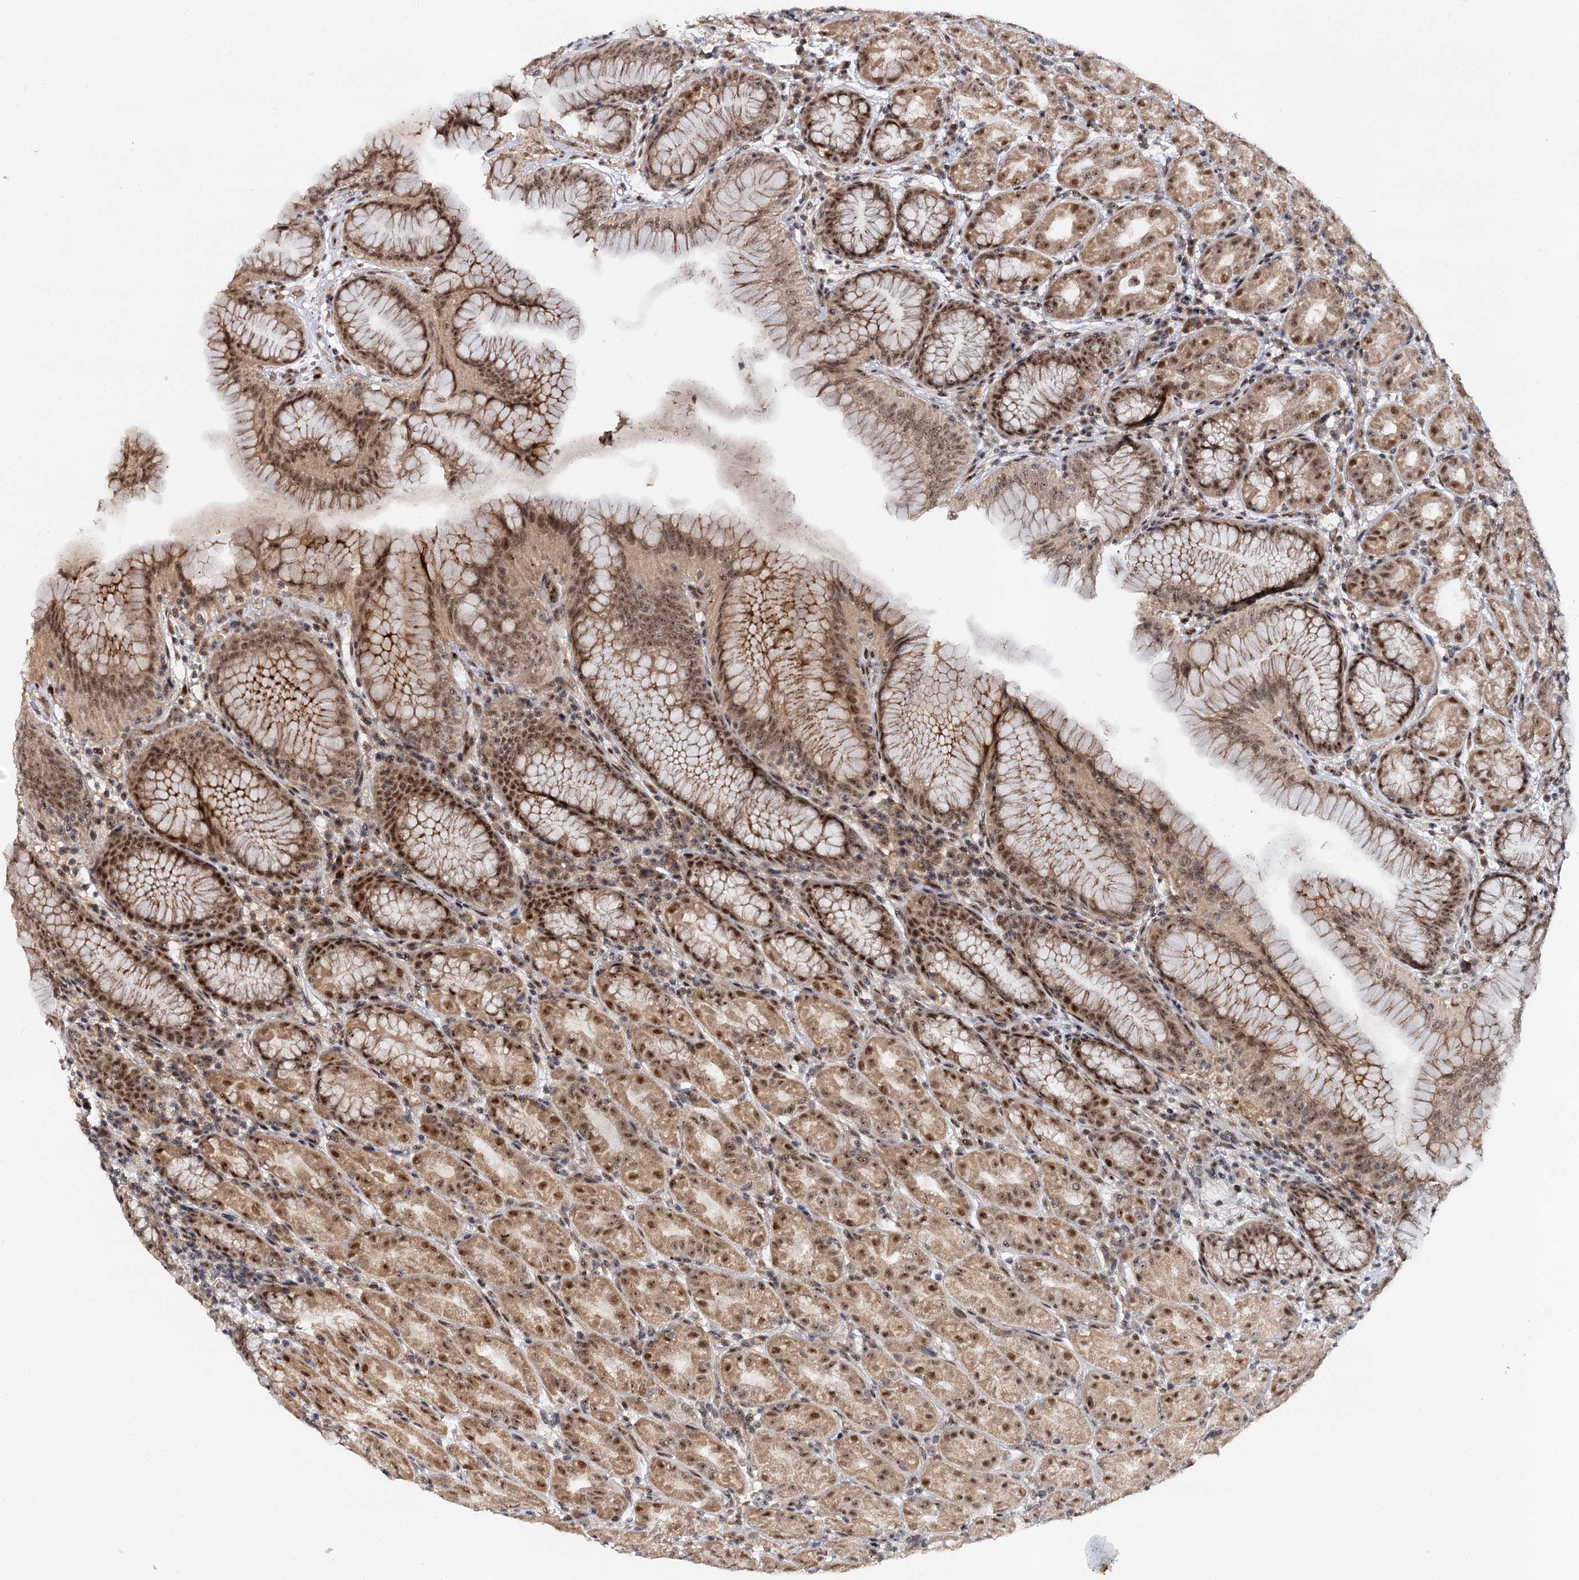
{"staining": {"intensity": "moderate", "quantity": ">75%", "location": "cytoplasmic/membranous,nuclear"}, "tissue": "stomach", "cell_type": "Glandular cells", "image_type": "normal", "snomed": [{"axis": "morphology", "description": "Normal tissue, NOS"}, {"axis": "topography", "description": "Stomach"}], "caption": "Brown immunohistochemical staining in benign stomach shows moderate cytoplasmic/membranous,nuclear expression in approximately >75% of glandular cells. The protein is stained brown, and the nuclei are stained in blue (DAB IHC with brightfield microscopy, high magnification).", "gene": "BUD13", "patient": {"sex": "female", "age": 79}}